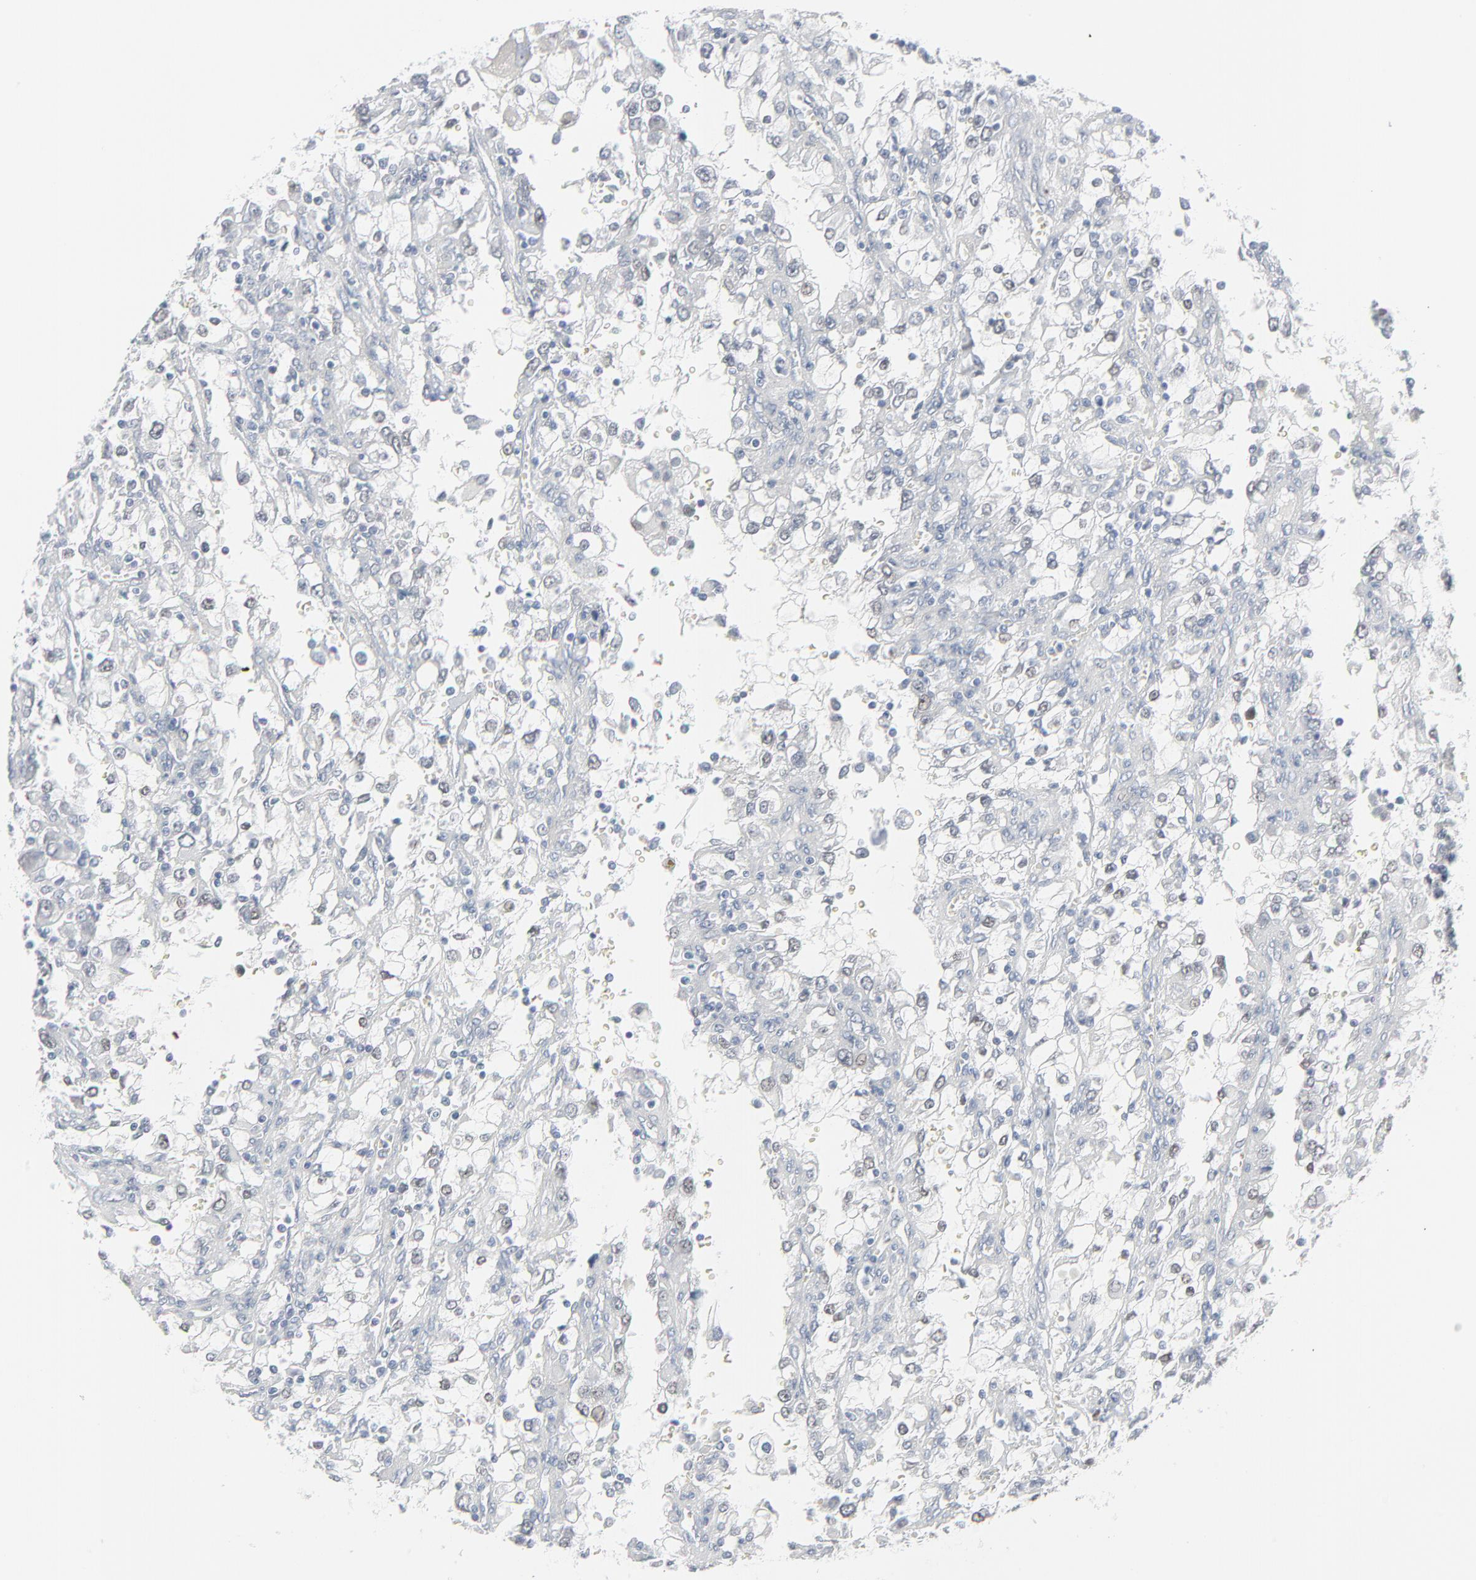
{"staining": {"intensity": "weak", "quantity": "<25%", "location": "nuclear"}, "tissue": "renal cancer", "cell_type": "Tumor cells", "image_type": "cancer", "snomed": [{"axis": "morphology", "description": "Adenocarcinoma, NOS"}, {"axis": "topography", "description": "Kidney"}], "caption": "Protein analysis of renal cancer (adenocarcinoma) displays no significant positivity in tumor cells.", "gene": "MITF", "patient": {"sex": "male", "age": 56}}